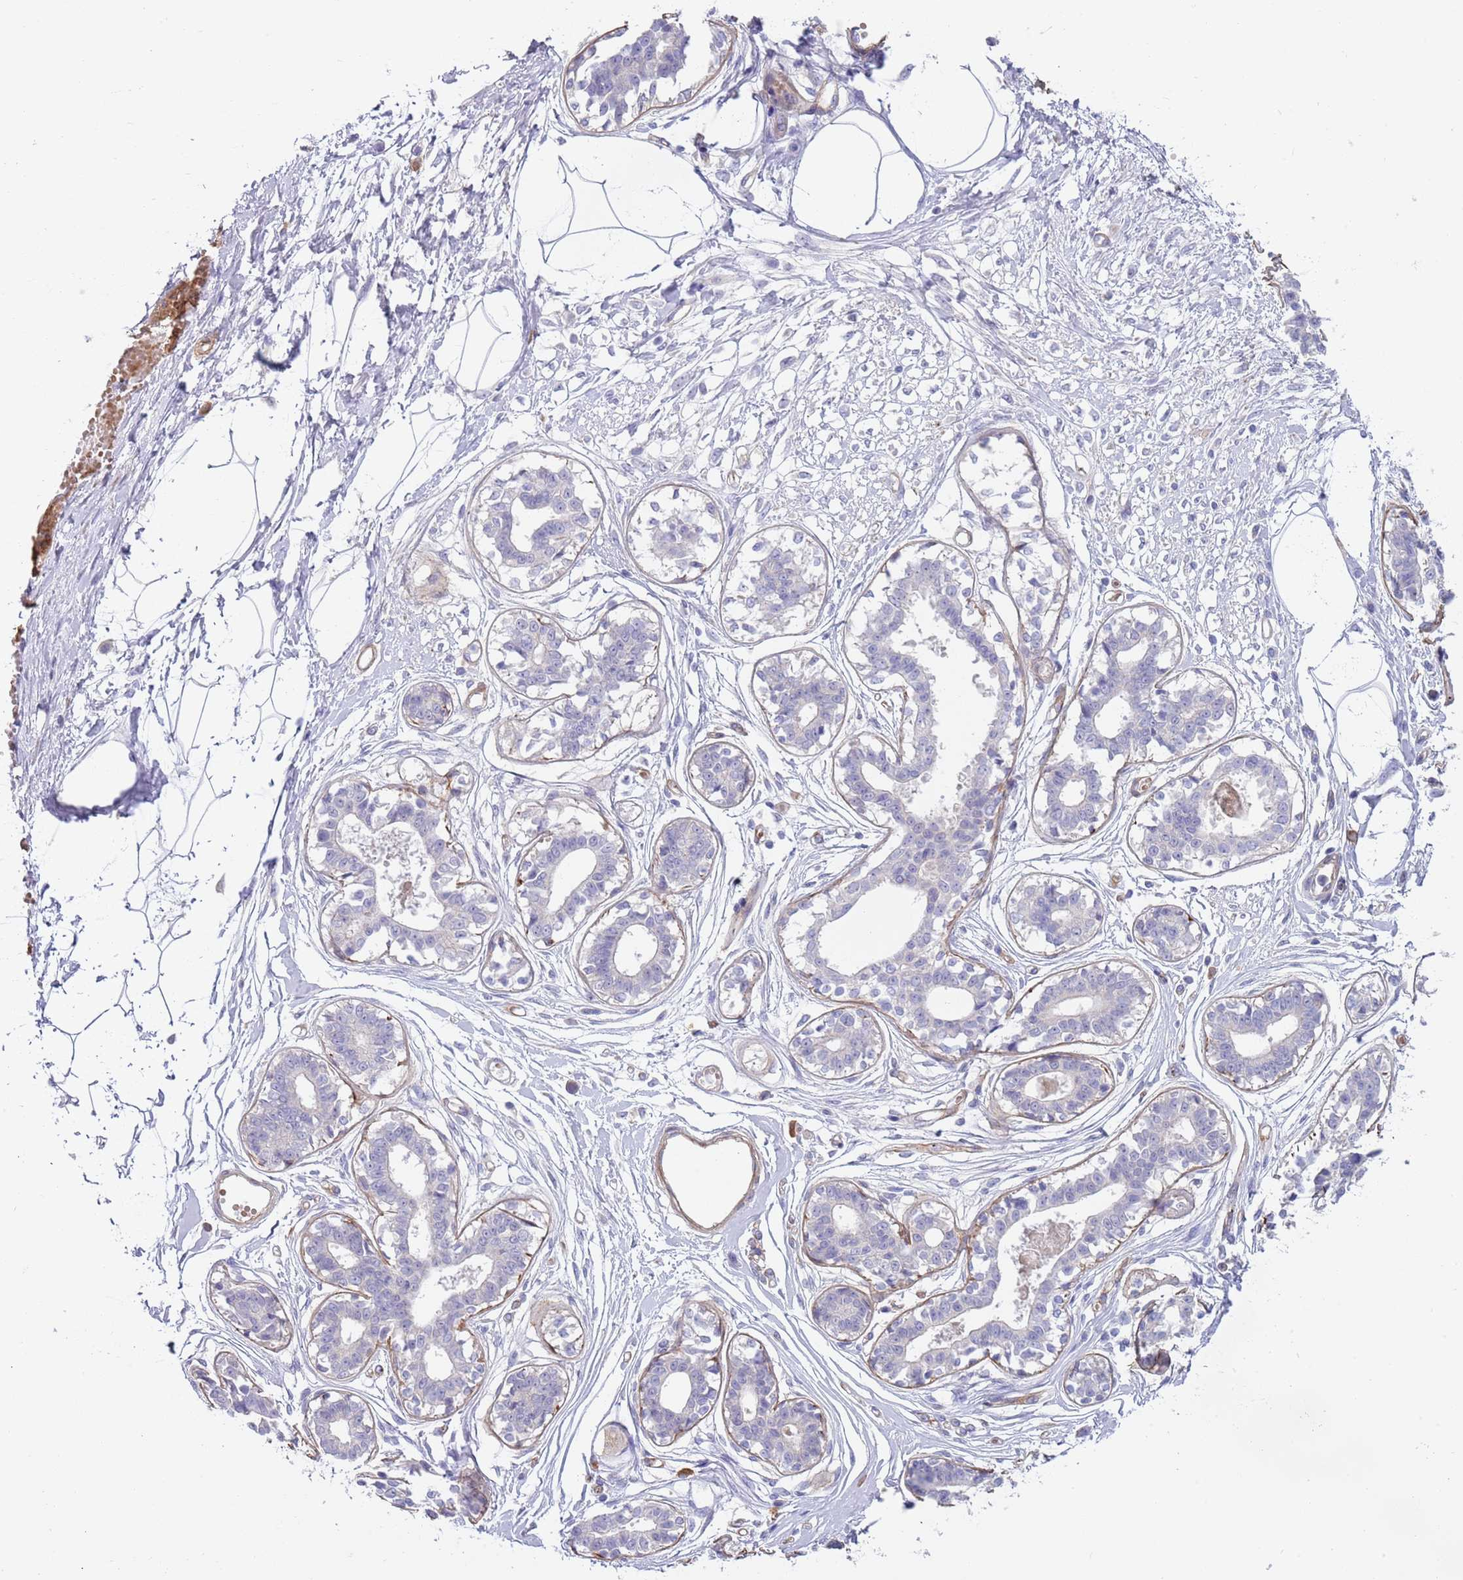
{"staining": {"intensity": "negative", "quantity": "none", "location": "none"}, "tissue": "breast", "cell_type": "Adipocytes", "image_type": "normal", "snomed": [{"axis": "morphology", "description": "Normal tissue, NOS"}, {"axis": "topography", "description": "Breast"}], "caption": "Adipocytes show no significant protein staining in normal breast.", "gene": "TINAGL1", "patient": {"sex": "female", "age": 45}}